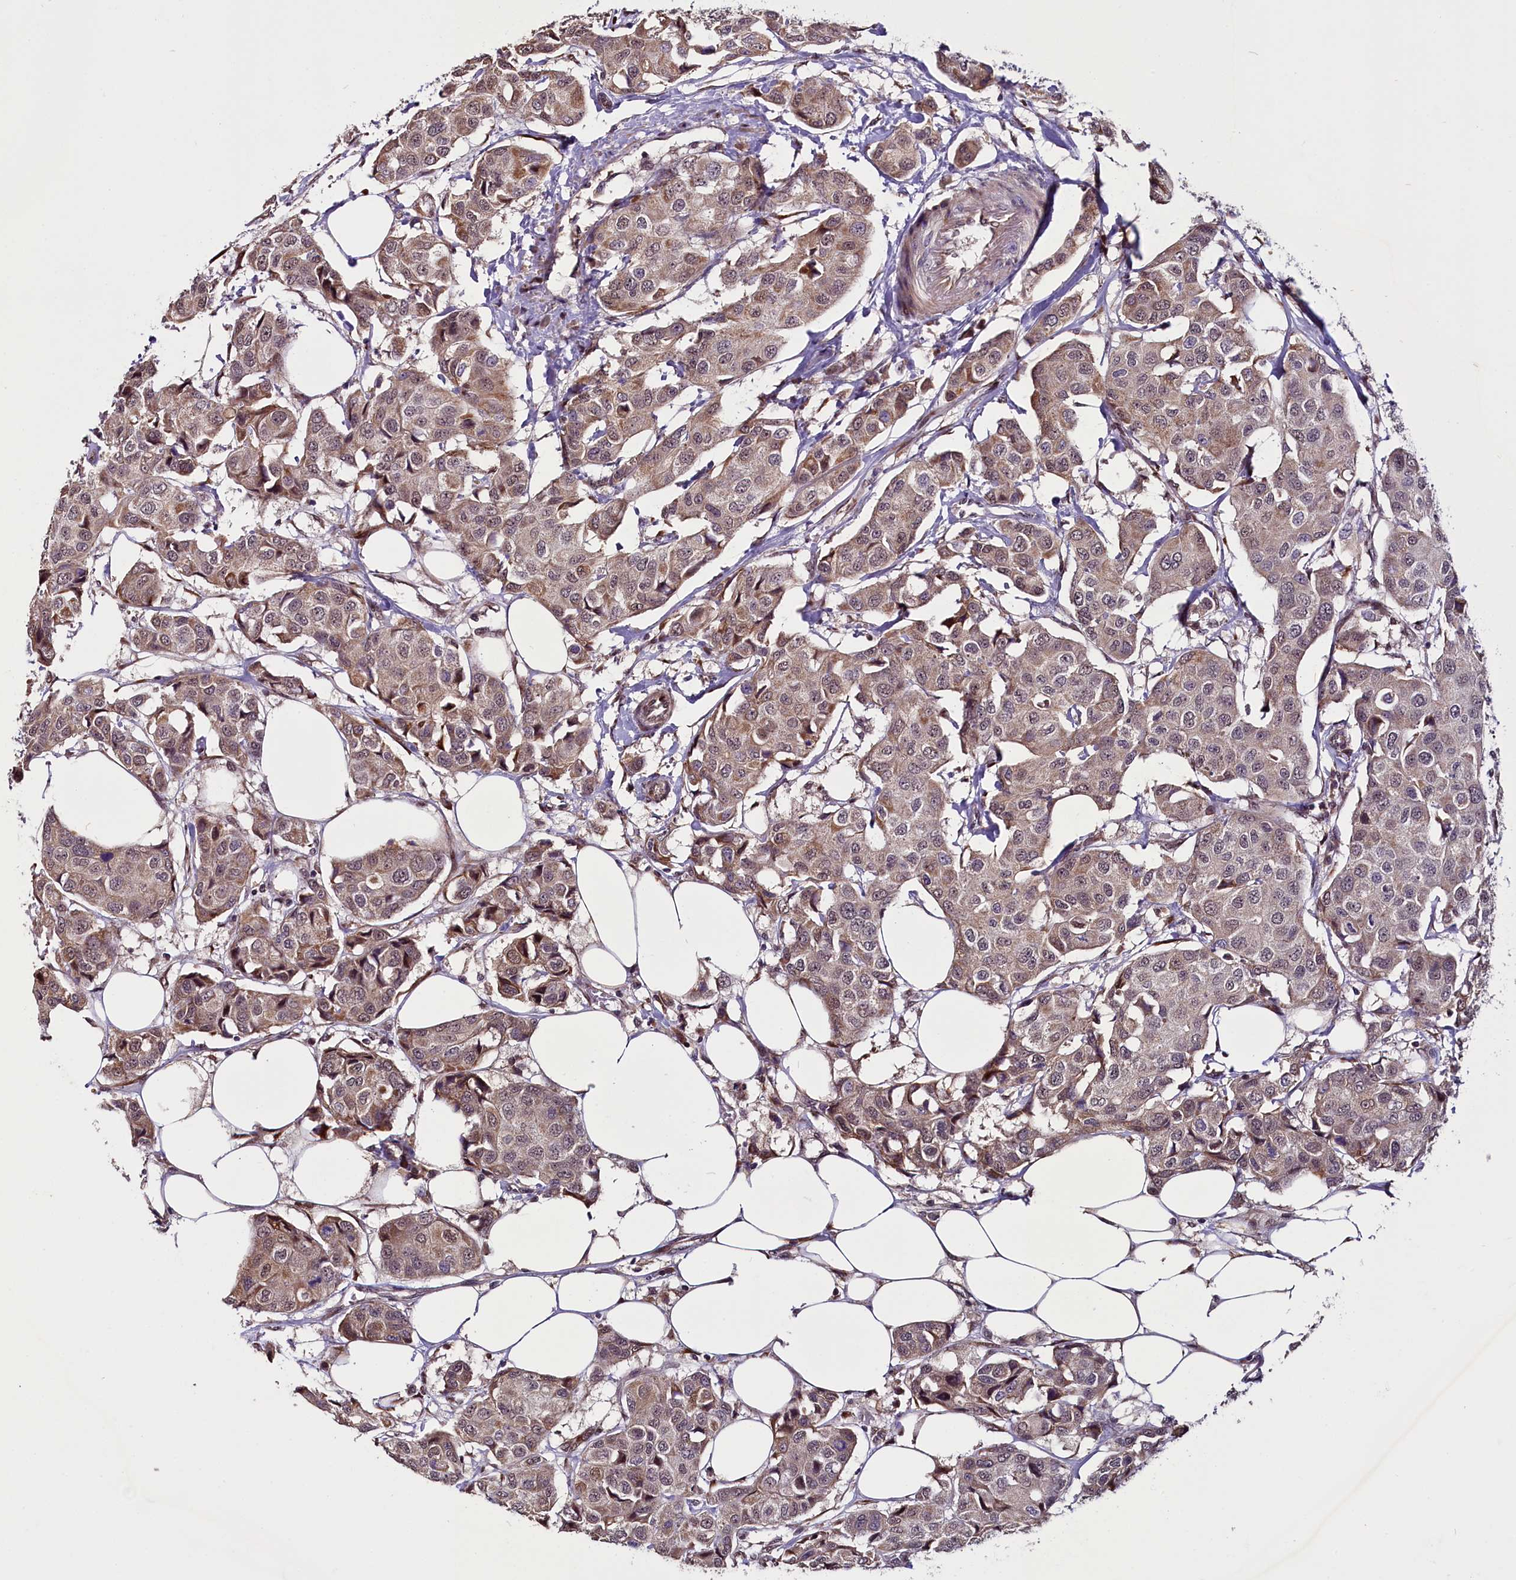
{"staining": {"intensity": "weak", "quantity": ">75%", "location": "cytoplasmic/membranous,nuclear"}, "tissue": "breast cancer", "cell_type": "Tumor cells", "image_type": "cancer", "snomed": [{"axis": "morphology", "description": "Duct carcinoma"}, {"axis": "topography", "description": "Breast"}], "caption": "Weak cytoplasmic/membranous and nuclear positivity is seen in approximately >75% of tumor cells in breast cancer (intraductal carcinoma). Using DAB (brown) and hematoxylin (blue) stains, captured at high magnification using brightfield microscopy.", "gene": "RPUSD2", "patient": {"sex": "female", "age": 80}}